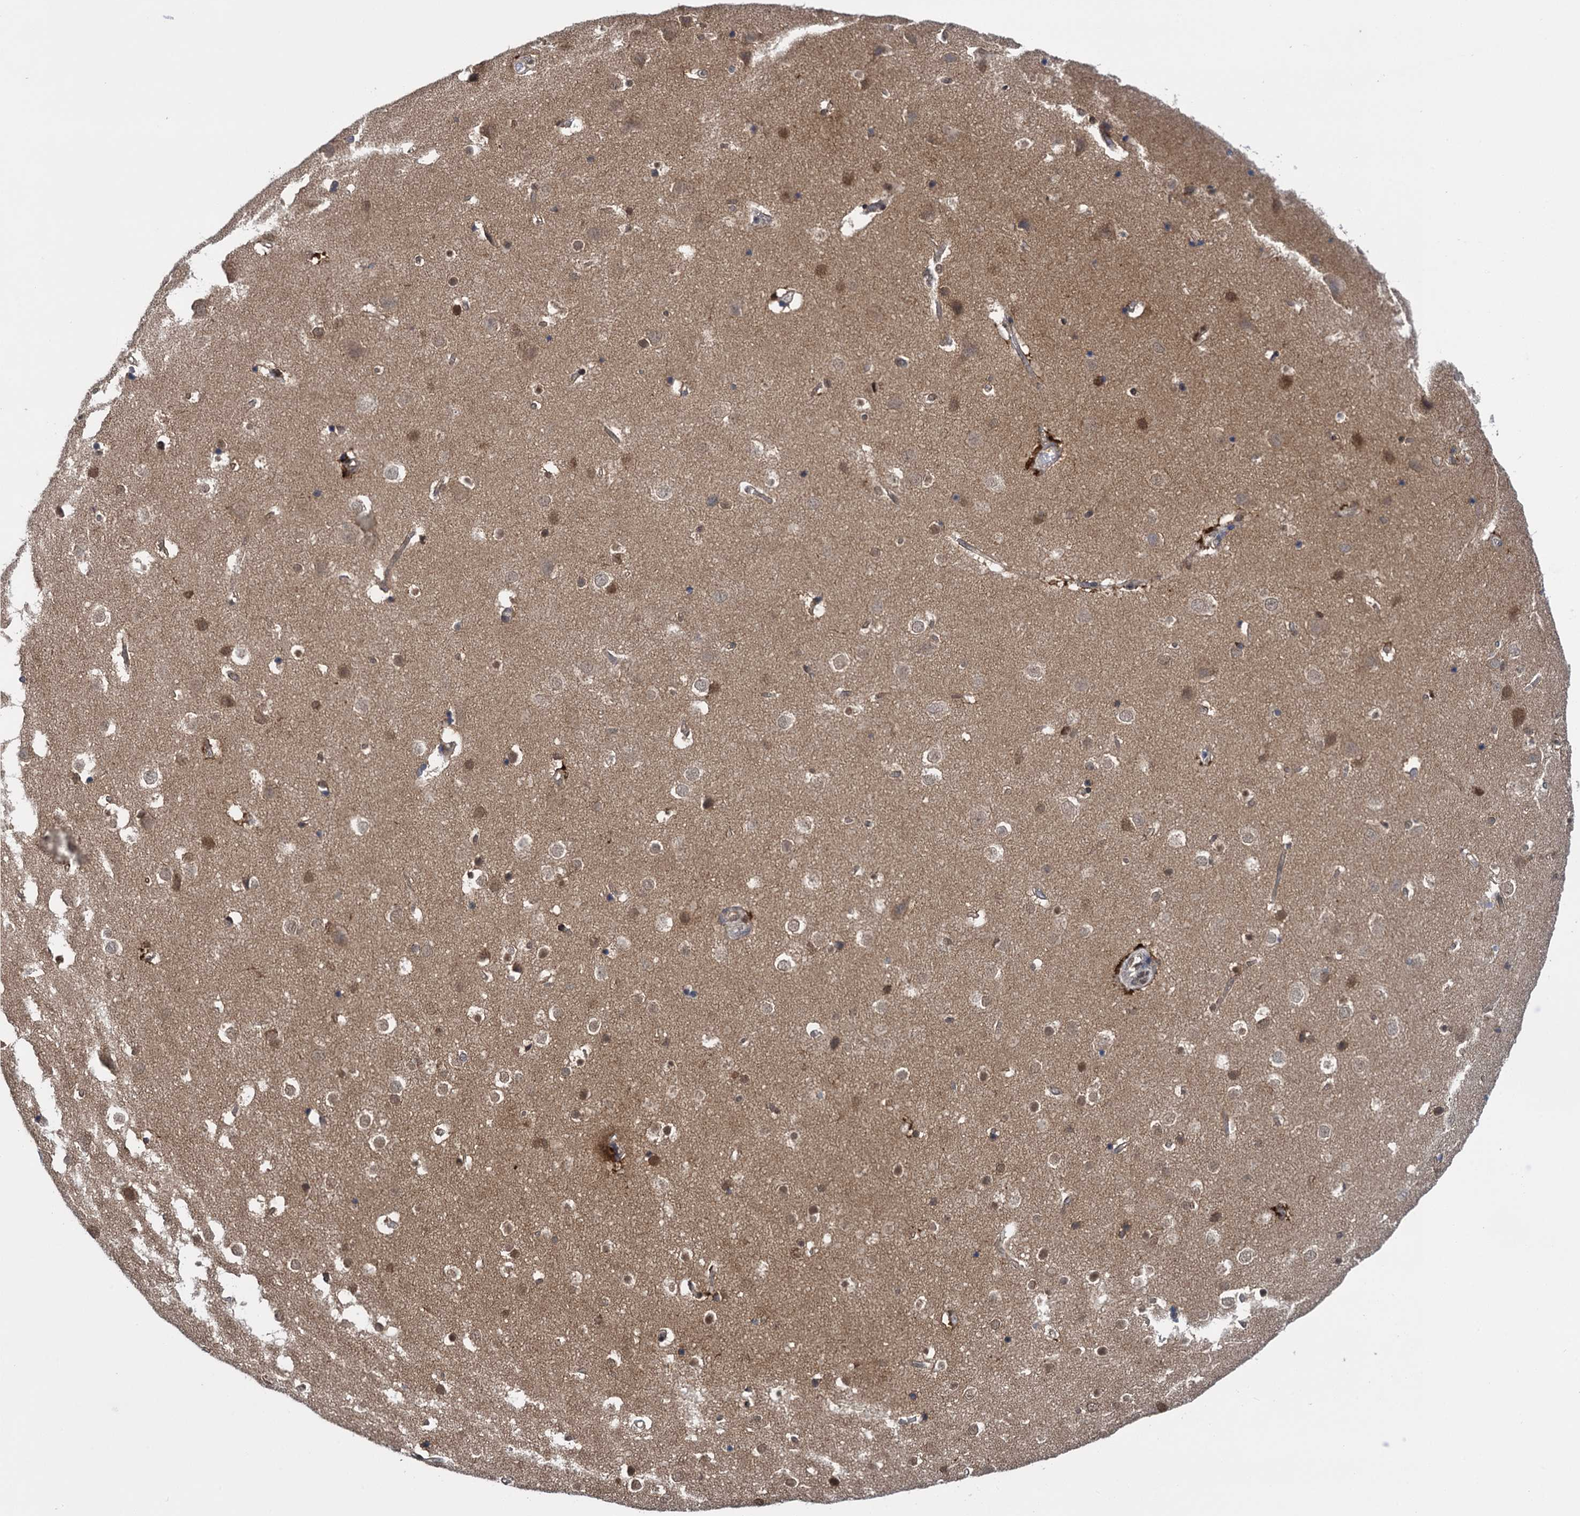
{"staining": {"intensity": "moderate", "quantity": ">75%", "location": "cytoplasmic/membranous"}, "tissue": "cerebral cortex", "cell_type": "Endothelial cells", "image_type": "normal", "snomed": [{"axis": "morphology", "description": "Normal tissue, NOS"}, {"axis": "topography", "description": "Cerebral cortex"}], "caption": "A photomicrograph of human cerebral cortex stained for a protein shows moderate cytoplasmic/membranous brown staining in endothelial cells.", "gene": "GLO1", "patient": {"sex": "male", "age": 54}}